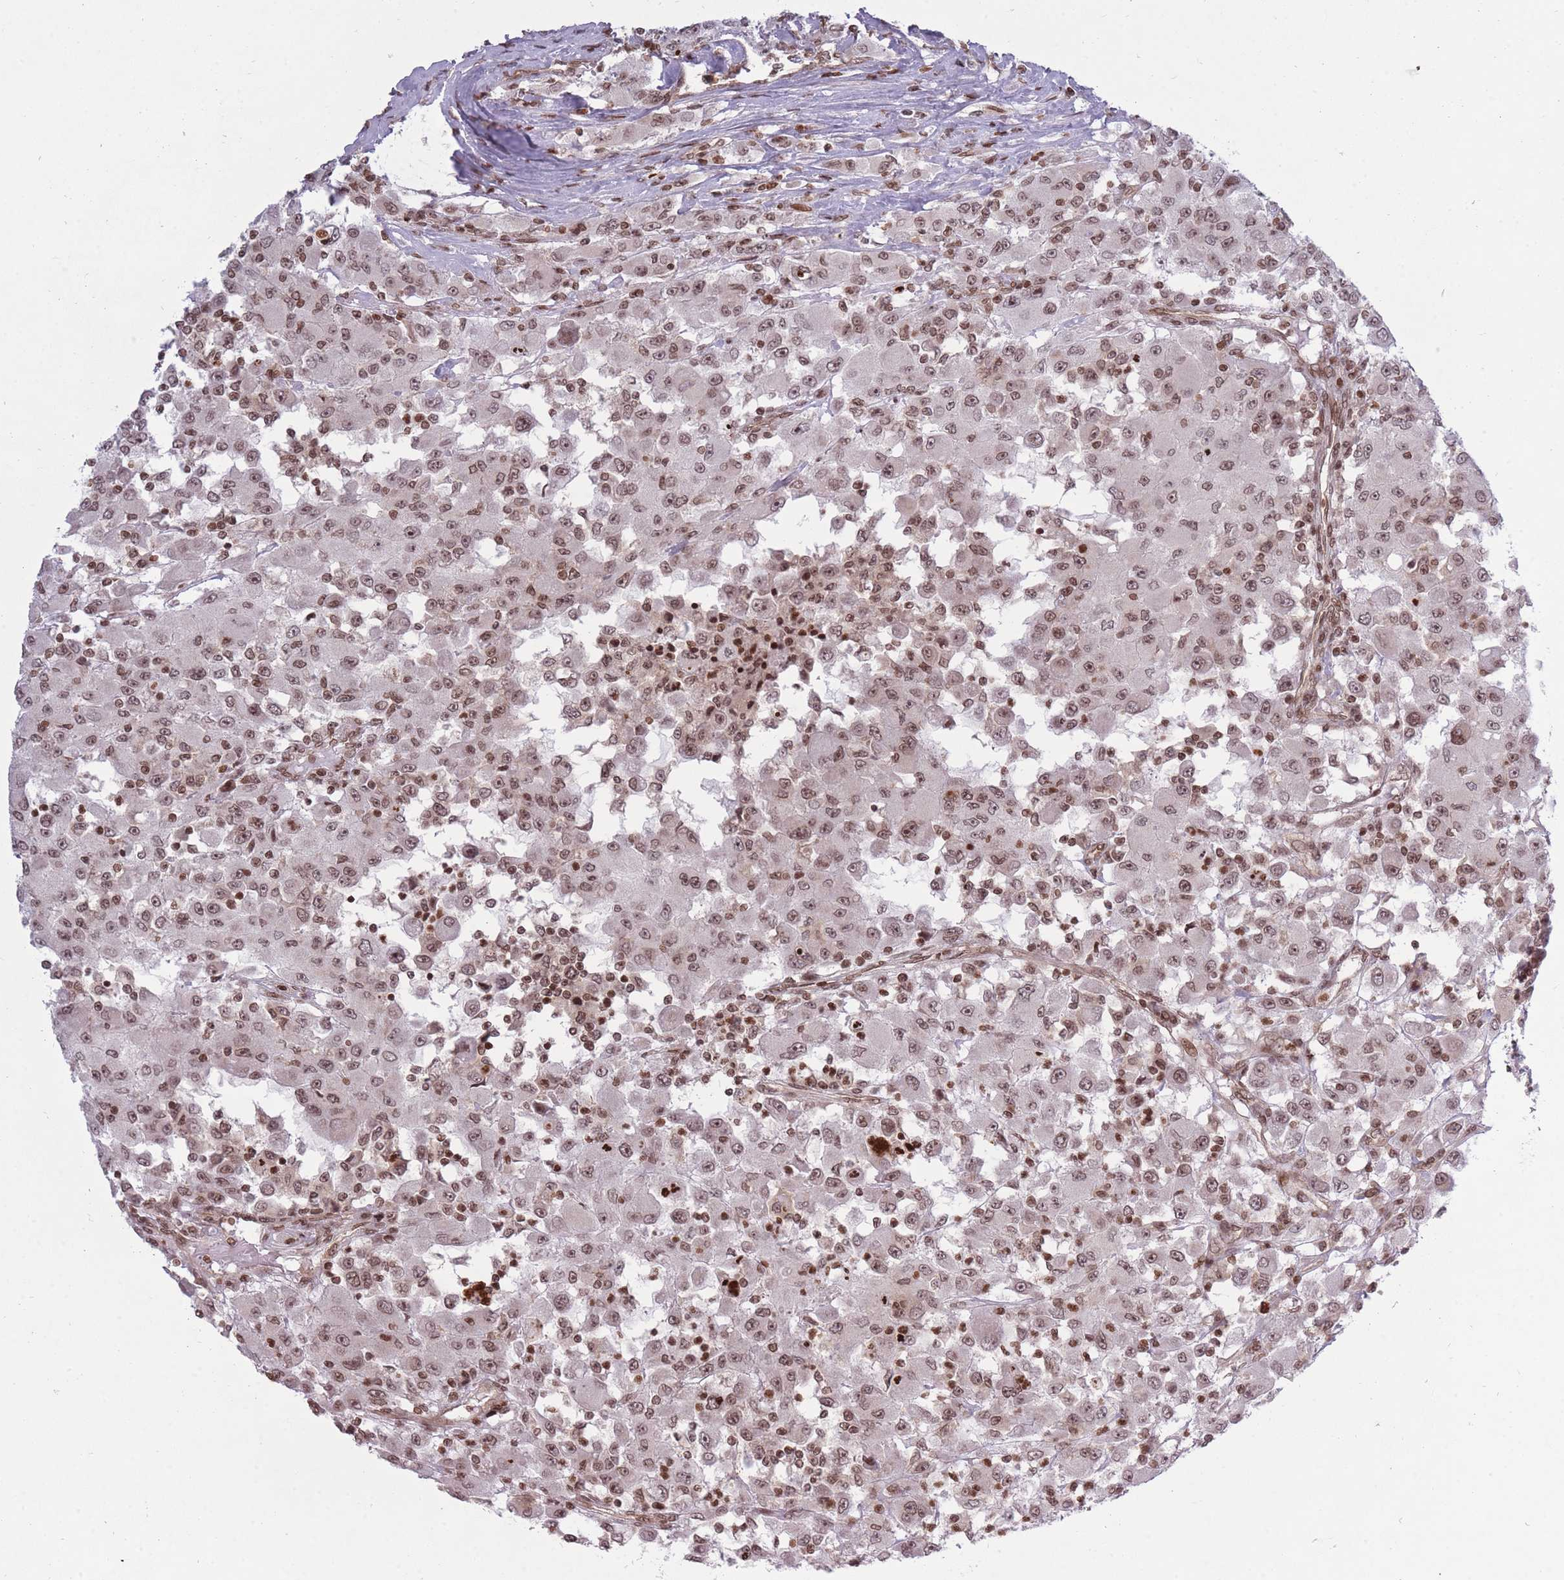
{"staining": {"intensity": "moderate", "quantity": ">75%", "location": "nuclear"}, "tissue": "renal cancer", "cell_type": "Tumor cells", "image_type": "cancer", "snomed": [{"axis": "morphology", "description": "Adenocarcinoma, NOS"}, {"axis": "topography", "description": "Kidney"}], "caption": "The immunohistochemical stain labels moderate nuclear expression in tumor cells of renal adenocarcinoma tissue.", "gene": "TMC6", "patient": {"sex": "female", "age": 67}}